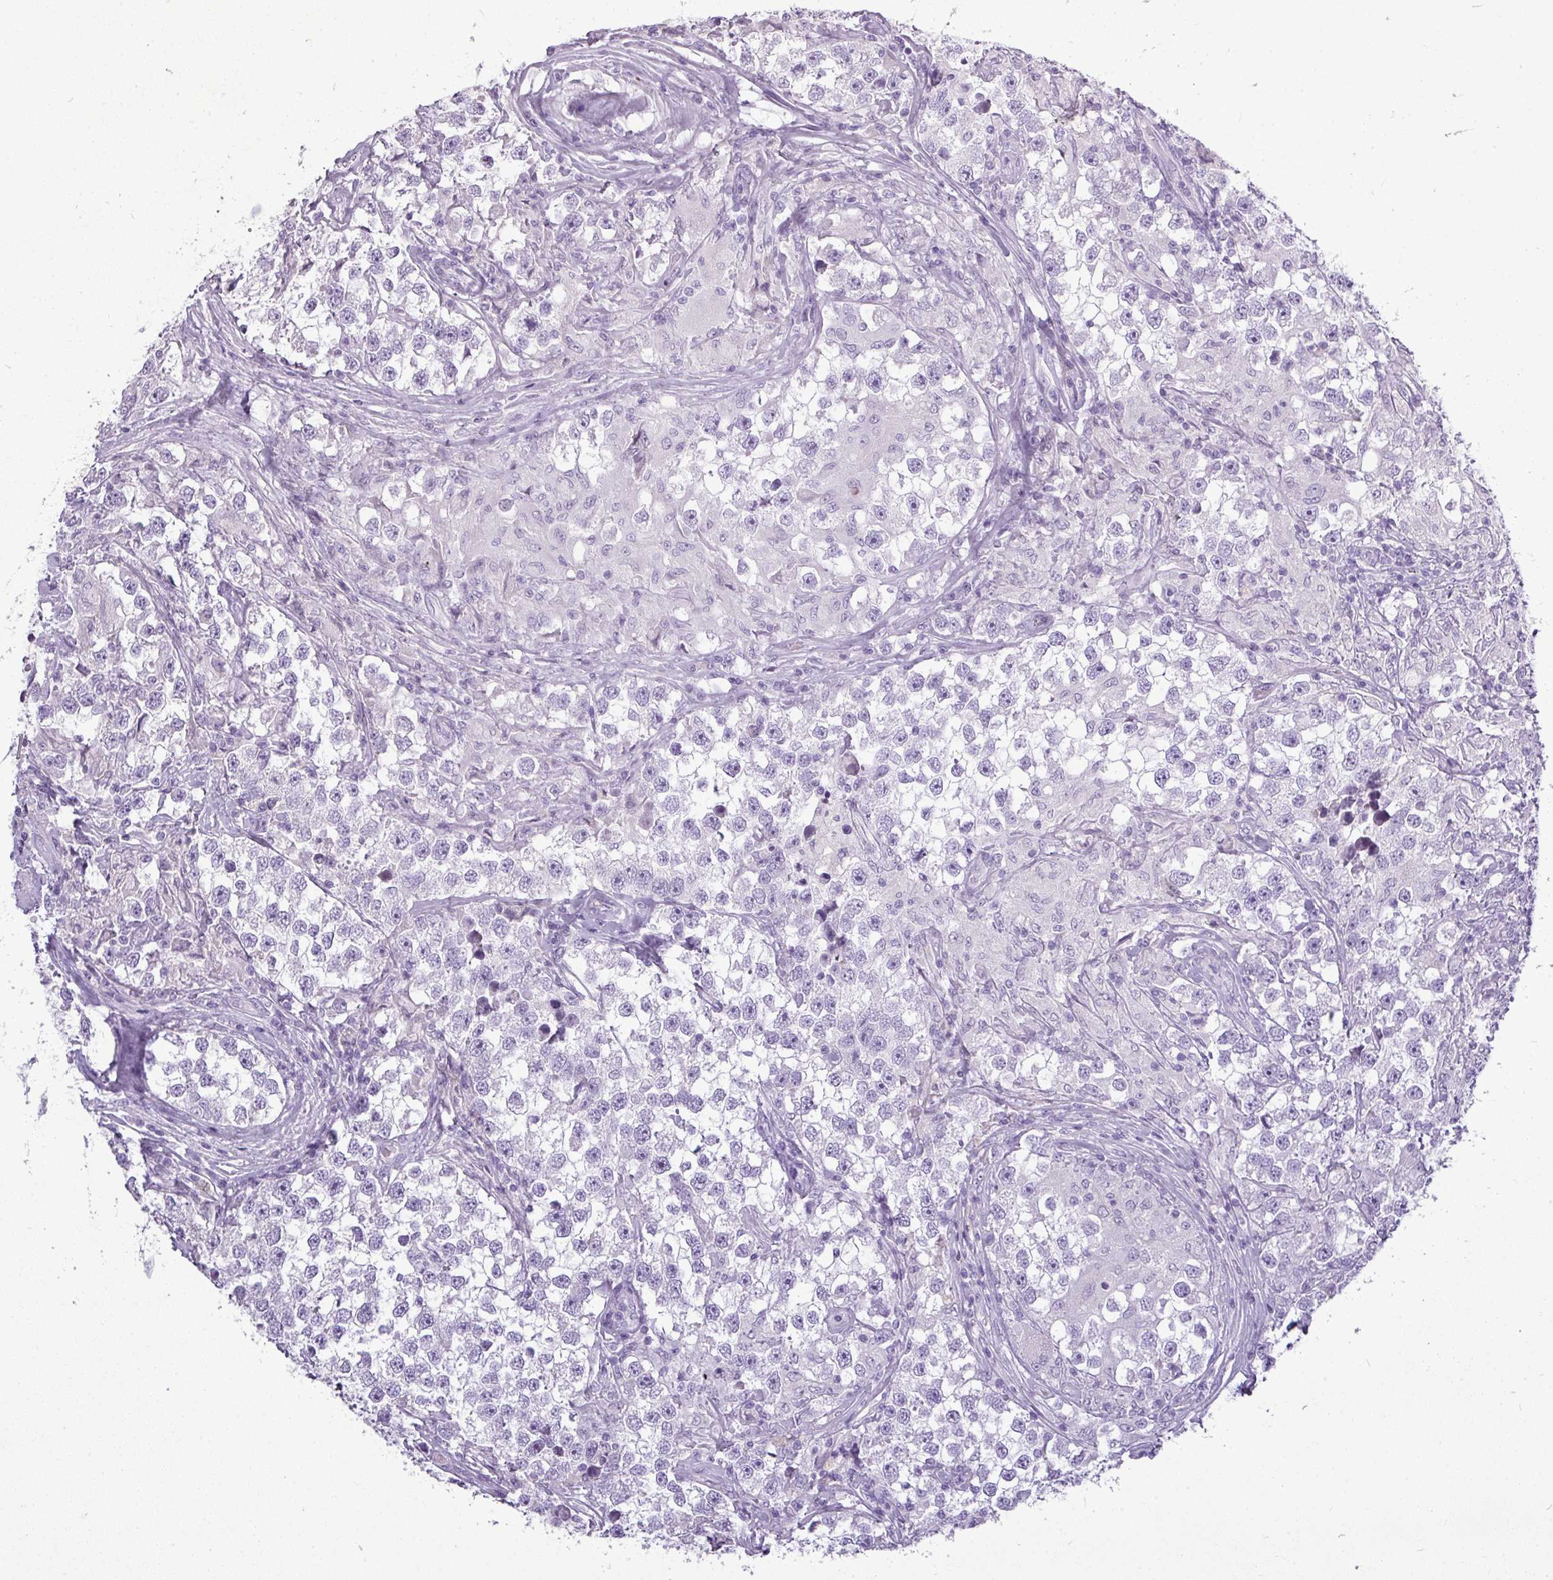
{"staining": {"intensity": "negative", "quantity": "none", "location": "none"}, "tissue": "testis cancer", "cell_type": "Tumor cells", "image_type": "cancer", "snomed": [{"axis": "morphology", "description": "Seminoma, NOS"}, {"axis": "topography", "description": "Testis"}], "caption": "High power microscopy micrograph of an immunohistochemistry micrograph of testis cancer (seminoma), revealing no significant positivity in tumor cells. (Brightfield microscopy of DAB (3,3'-diaminobenzidine) immunohistochemistry at high magnification).", "gene": "TMEM91", "patient": {"sex": "male", "age": 46}}